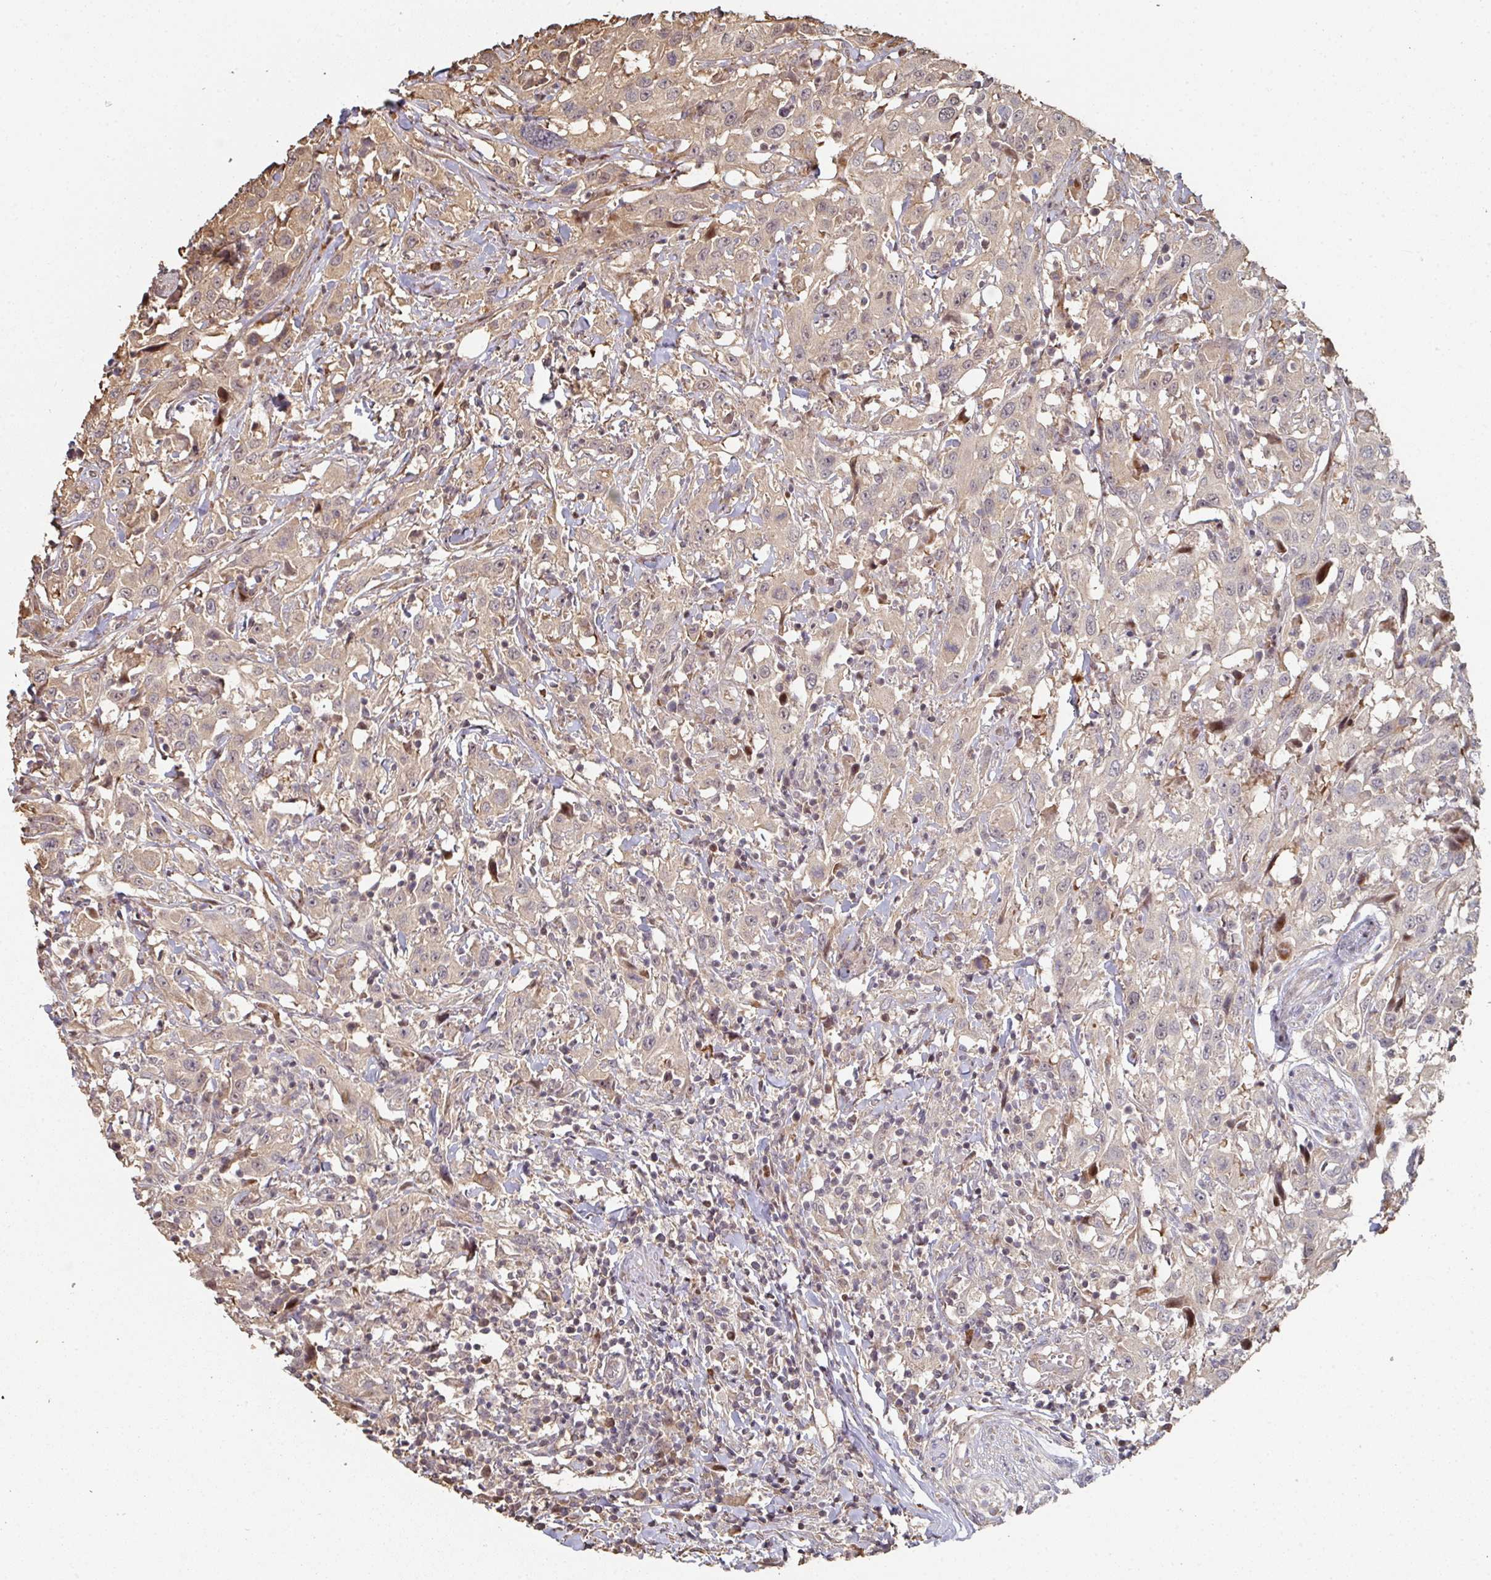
{"staining": {"intensity": "weak", "quantity": "25%-75%", "location": "cytoplasmic/membranous"}, "tissue": "urothelial cancer", "cell_type": "Tumor cells", "image_type": "cancer", "snomed": [{"axis": "morphology", "description": "Urothelial carcinoma, High grade"}, {"axis": "topography", "description": "Urinary bladder"}], "caption": "About 25%-75% of tumor cells in high-grade urothelial carcinoma display weak cytoplasmic/membranous protein positivity as visualized by brown immunohistochemical staining.", "gene": "CA7", "patient": {"sex": "male", "age": 61}}